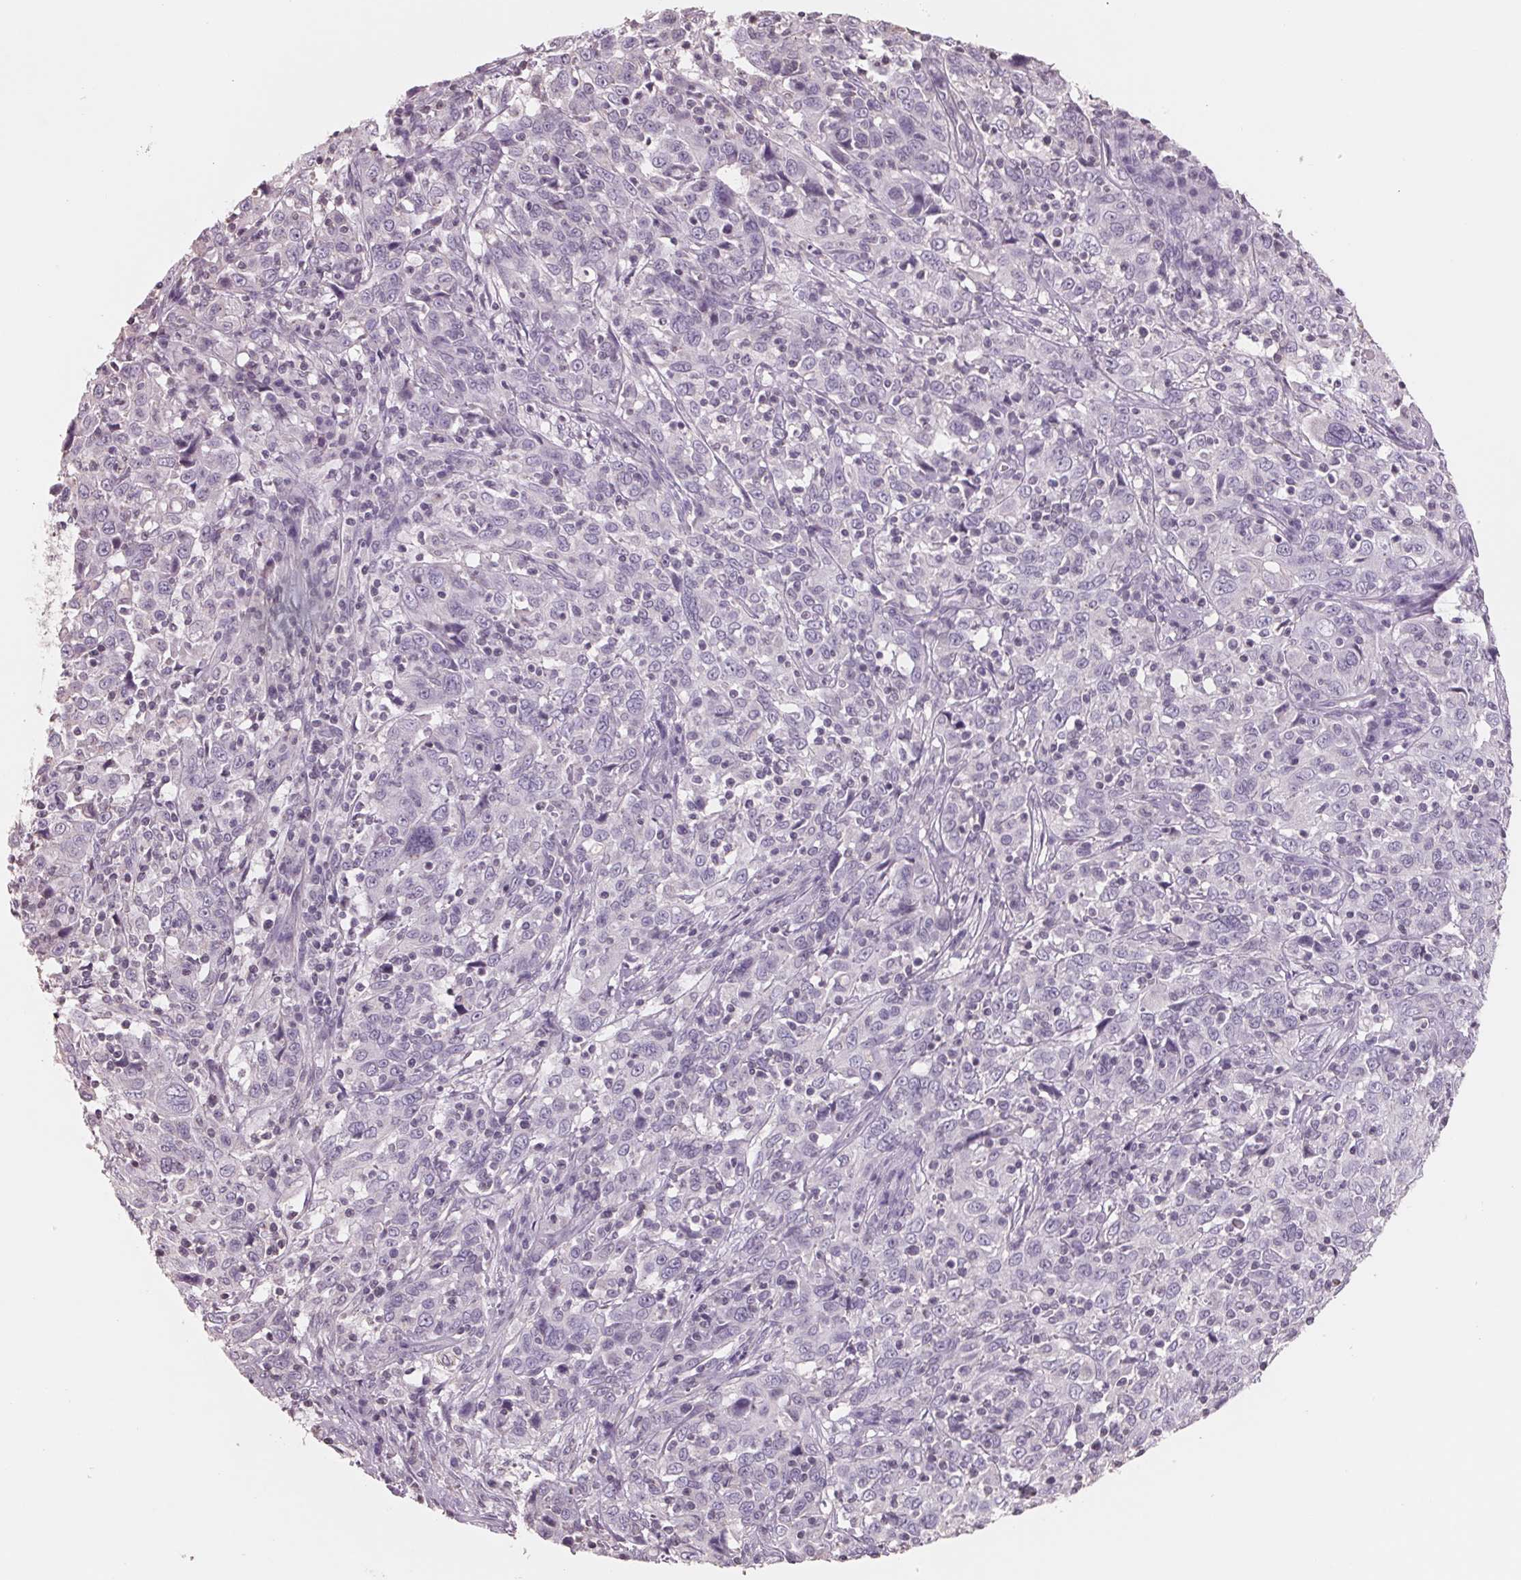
{"staining": {"intensity": "negative", "quantity": "none", "location": "none"}, "tissue": "cervical cancer", "cell_type": "Tumor cells", "image_type": "cancer", "snomed": [{"axis": "morphology", "description": "Squamous cell carcinoma, NOS"}, {"axis": "topography", "description": "Cervix"}], "caption": "Tumor cells show no significant protein staining in cervical cancer.", "gene": "FTCD", "patient": {"sex": "female", "age": 46}}